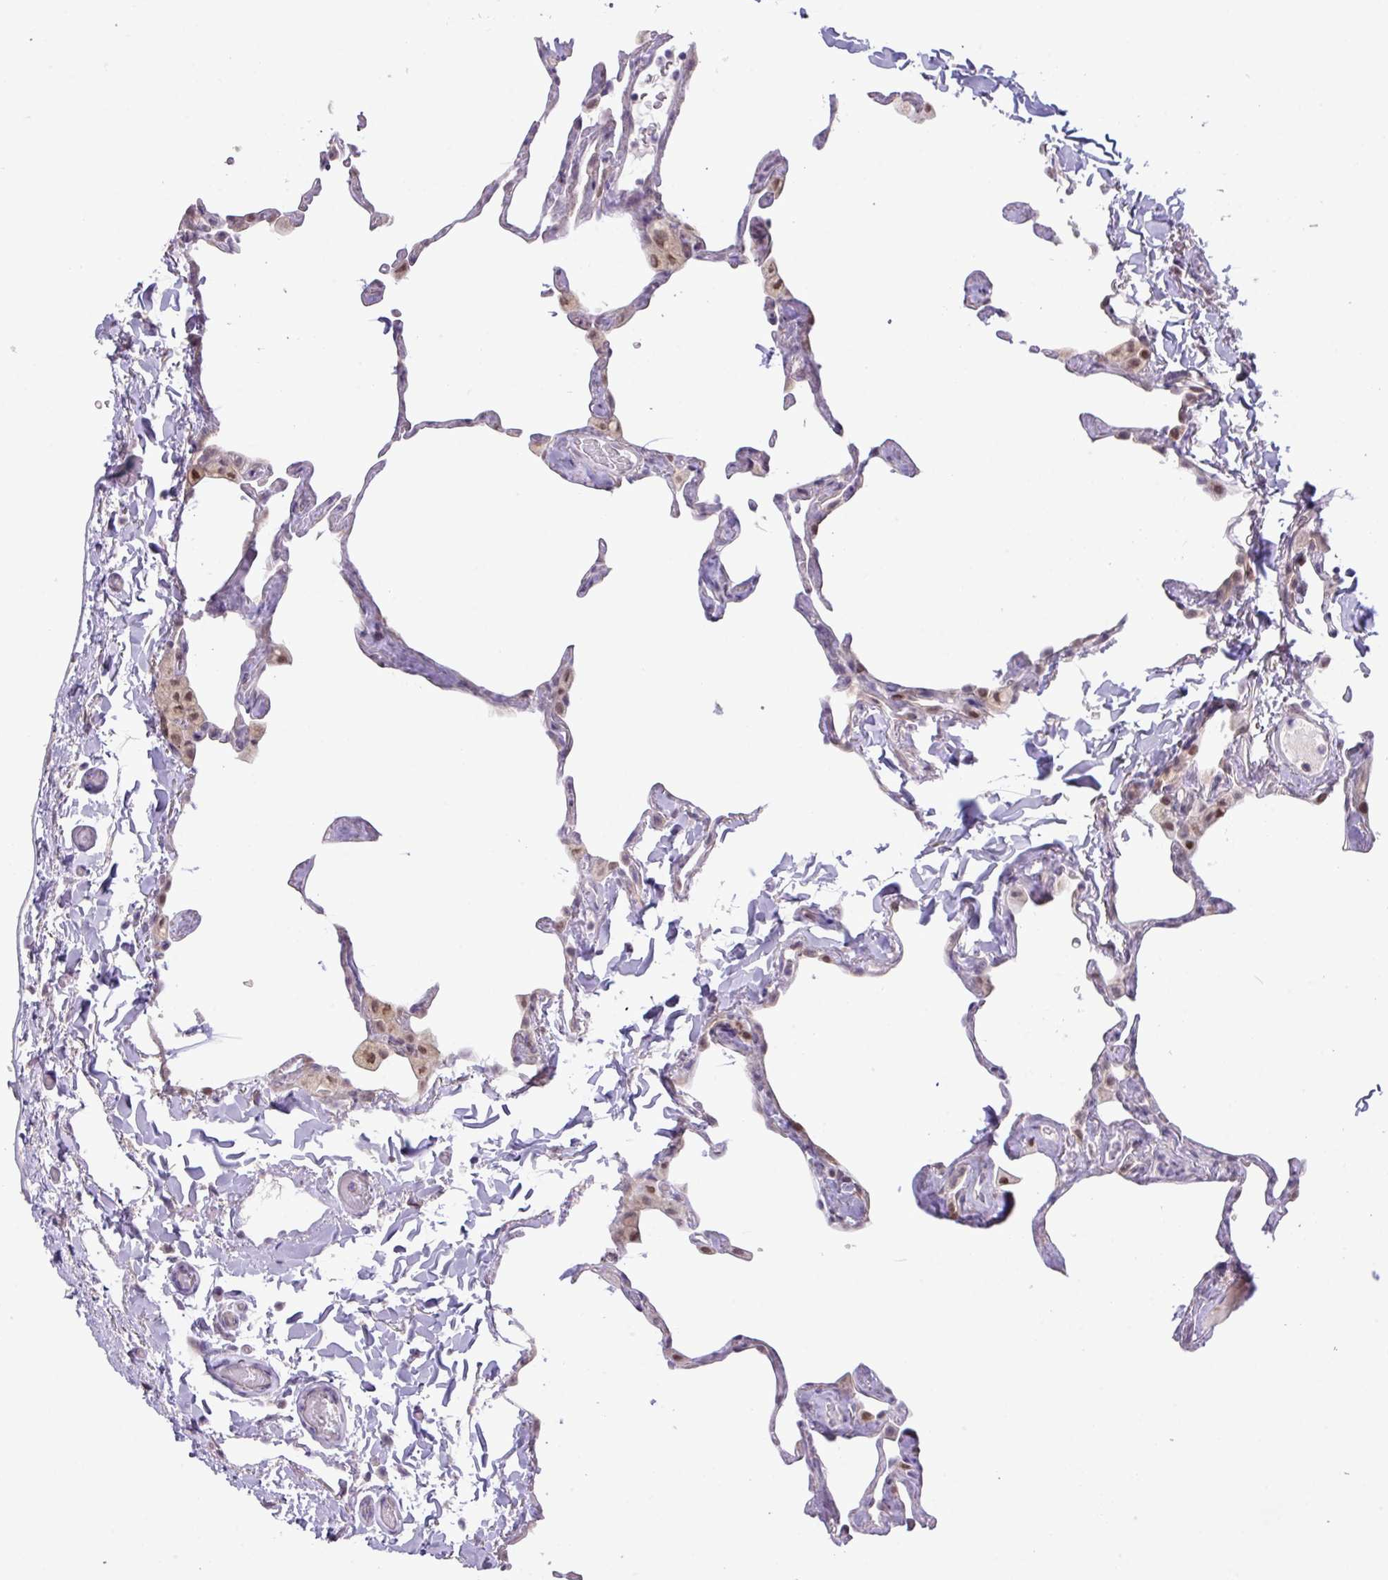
{"staining": {"intensity": "negative", "quantity": "none", "location": "none"}, "tissue": "lung", "cell_type": "Alveolar cells", "image_type": "normal", "snomed": [{"axis": "morphology", "description": "Normal tissue, NOS"}, {"axis": "topography", "description": "Lung"}], "caption": "DAB (3,3'-diaminobenzidine) immunohistochemical staining of unremarkable lung exhibits no significant positivity in alveolar cells. (DAB (3,3'-diaminobenzidine) IHC with hematoxylin counter stain).", "gene": "ANKRD13B", "patient": {"sex": "male", "age": 65}}